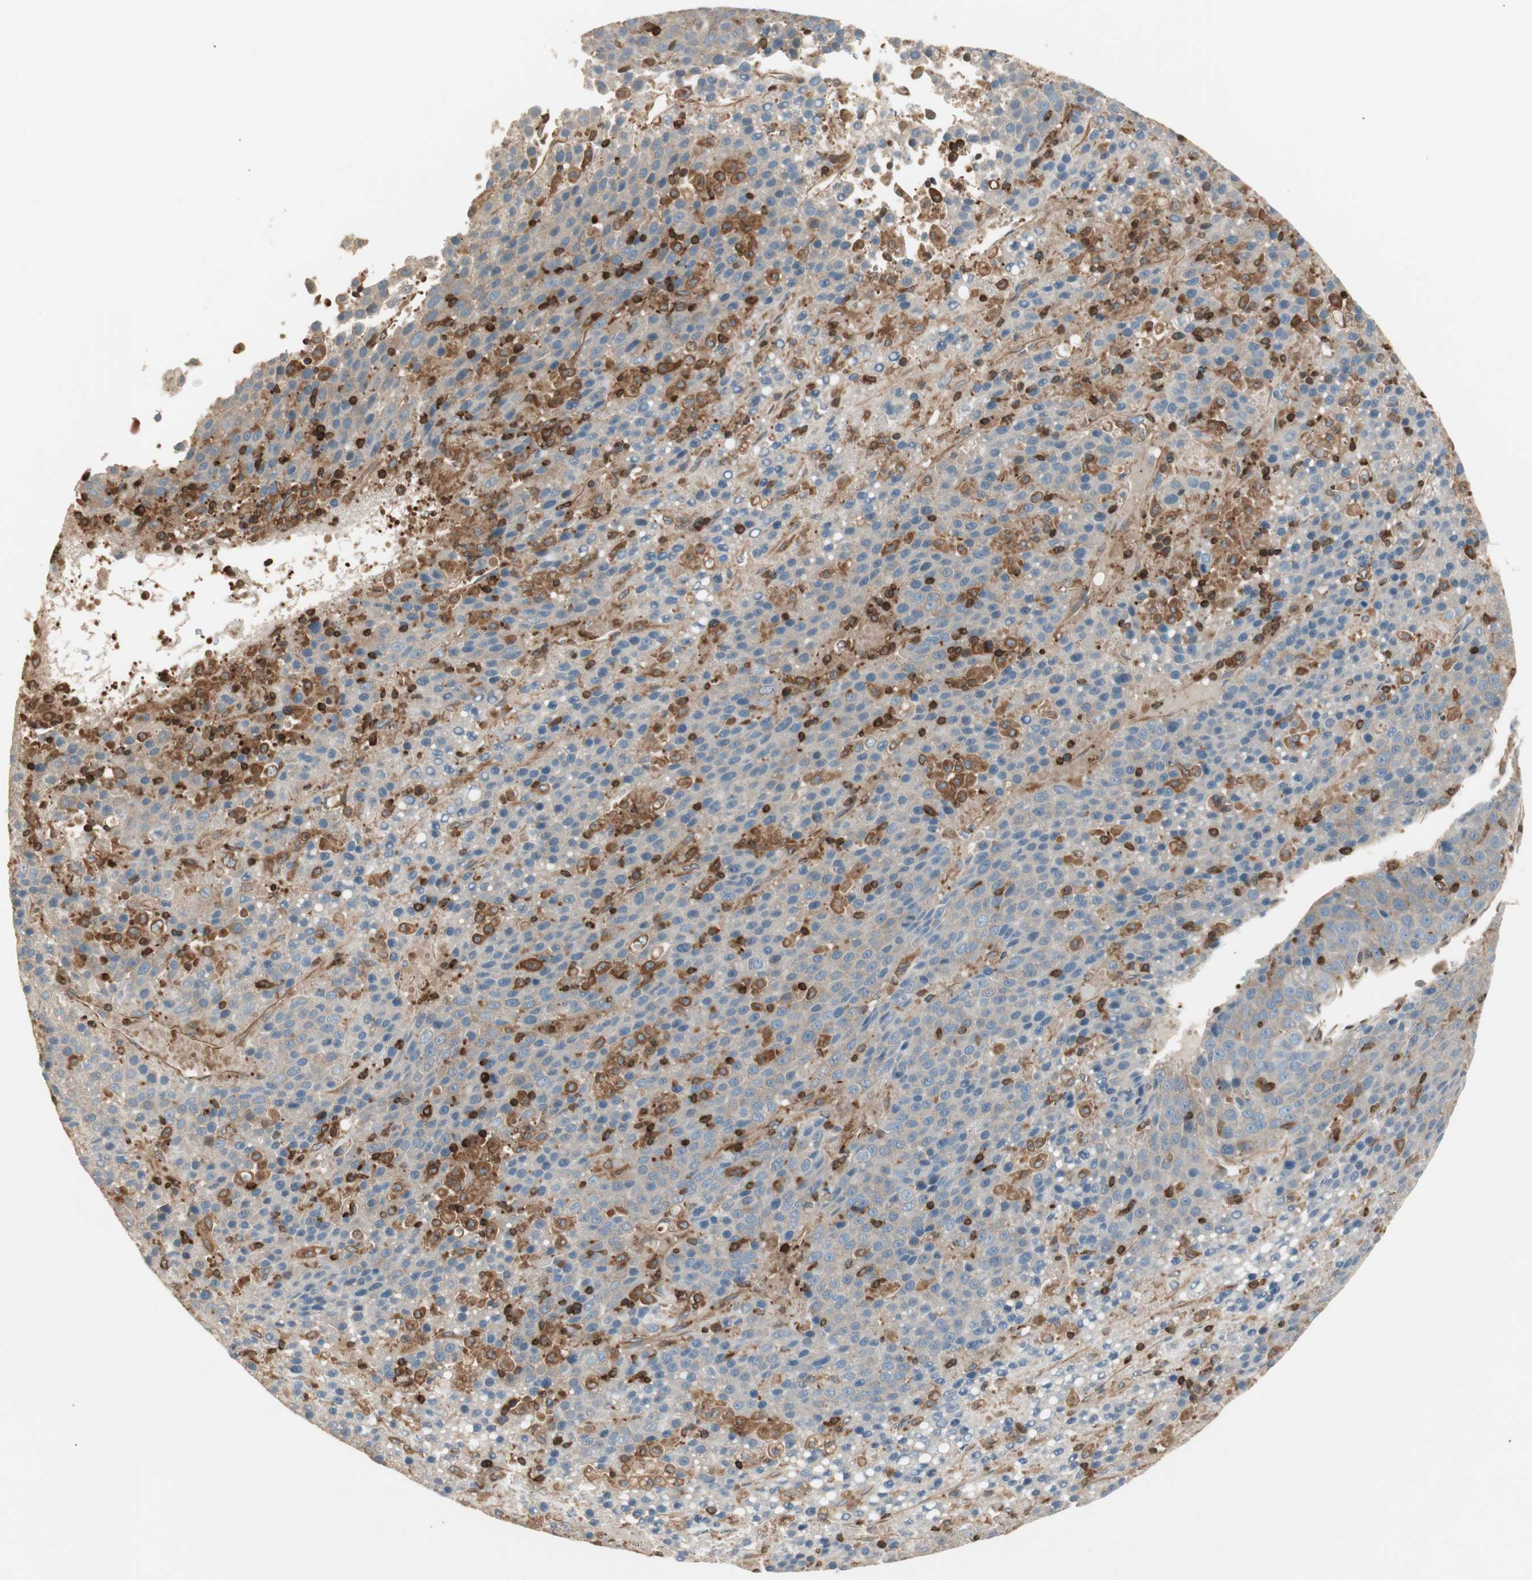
{"staining": {"intensity": "negative", "quantity": "none", "location": "none"}, "tissue": "liver cancer", "cell_type": "Tumor cells", "image_type": "cancer", "snomed": [{"axis": "morphology", "description": "Carcinoma, Hepatocellular, NOS"}, {"axis": "topography", "description": "Liver"}], "caption": "Immunohistochemistry (IHC) histopathology image of neoplastic tissue: human liver cancer stained with DAB (3,3'-diaminobenzidine) demonstrates no significant protein positivity in tumor cells.", "gene": "CRLF3", "patient": {"sex": "female", "age": 53}}